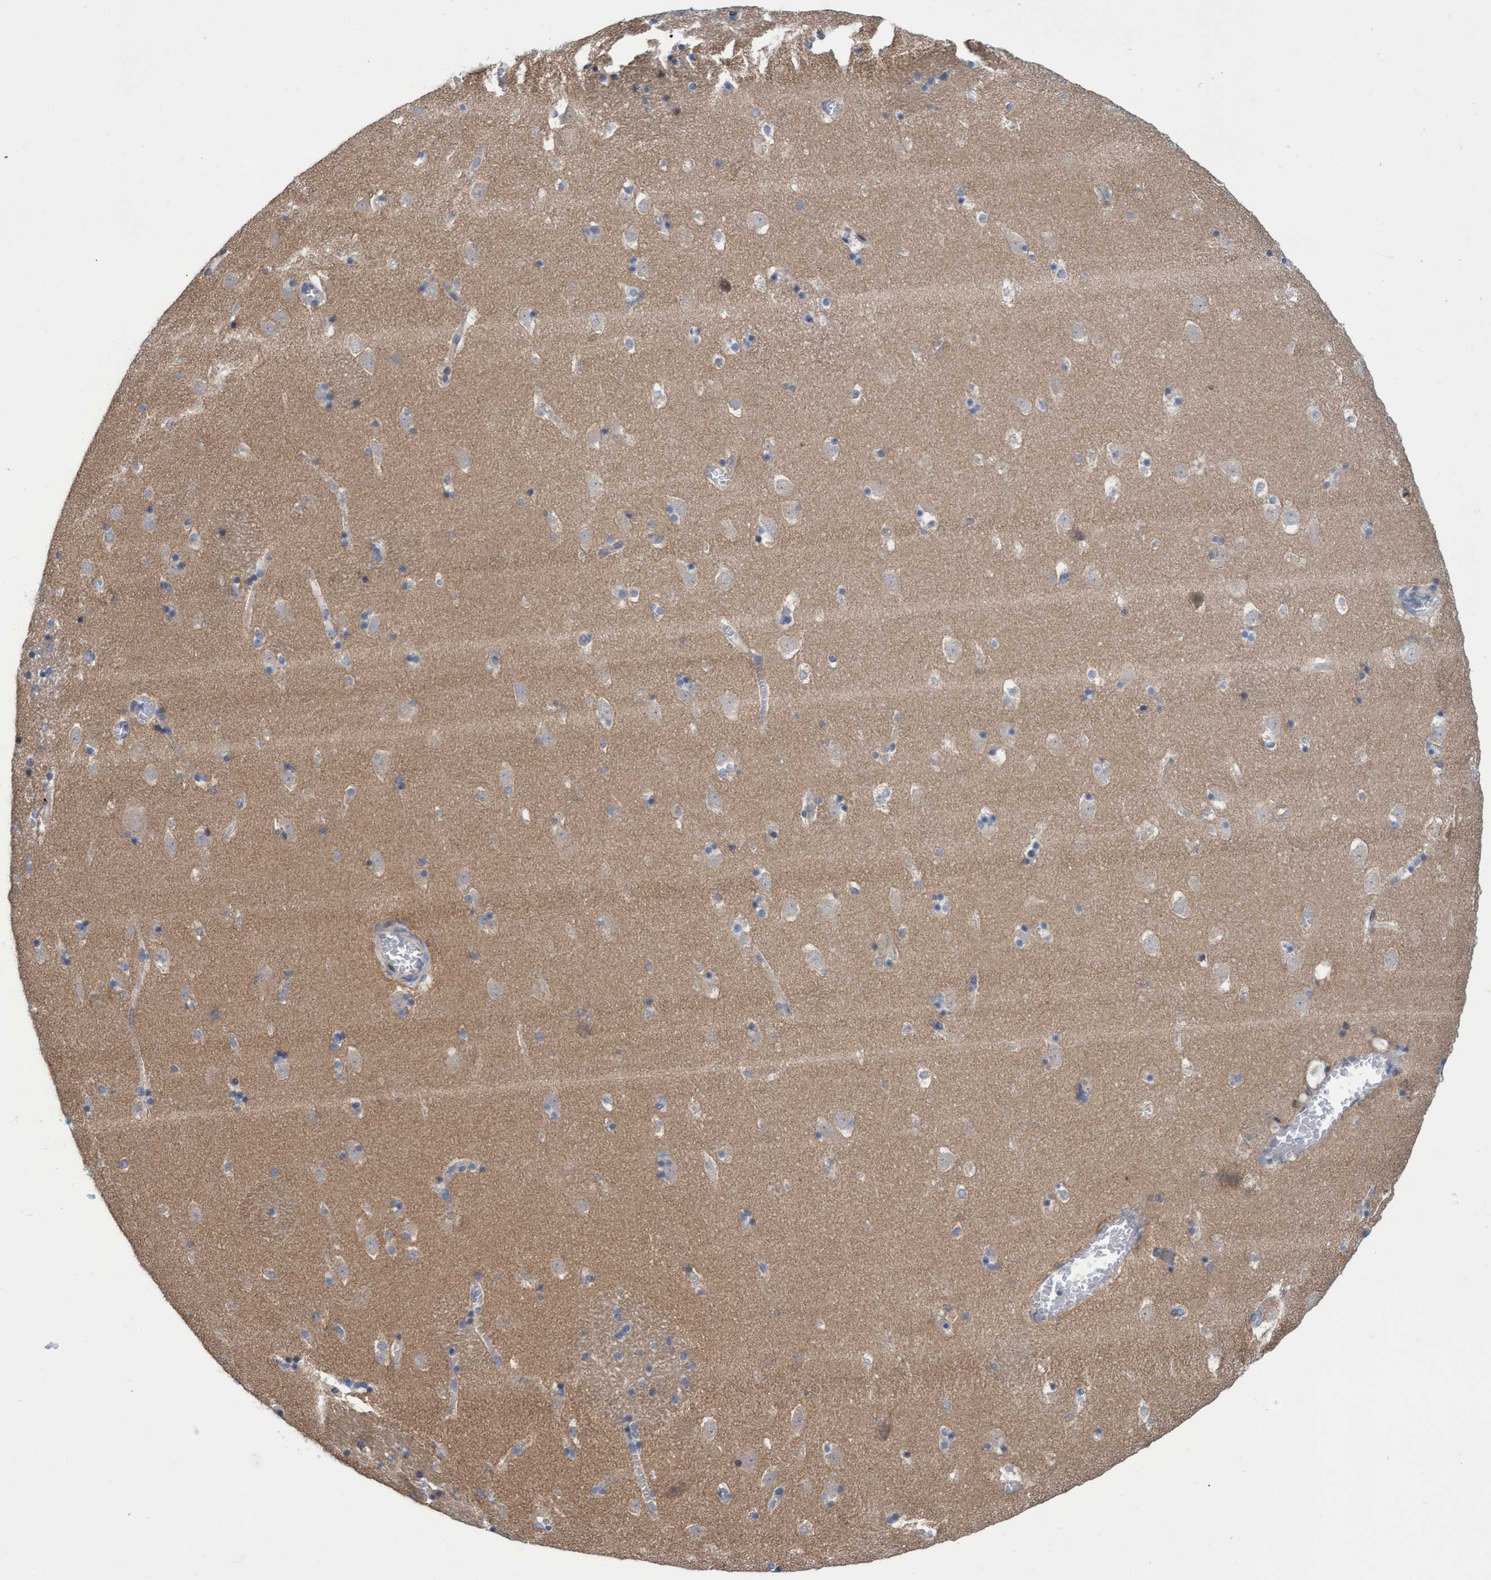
{"staining": {"intensity": "negative", "quantity": "none", "location": "none"}, "tissue": "caudate", "cell_type": "Glial cells", "image_type": "normal", "snomed": [{"axis": "morphology", "description": "Normal tissue, NOS"}, {"axis": "topography", "description": "Lateral ventricle wall"}], "caption": "The photomicrograph displays no significant staining in glial cells of caudate.", "gene": "ABCF2", "patient": {"sex": "male", "age": 45}}